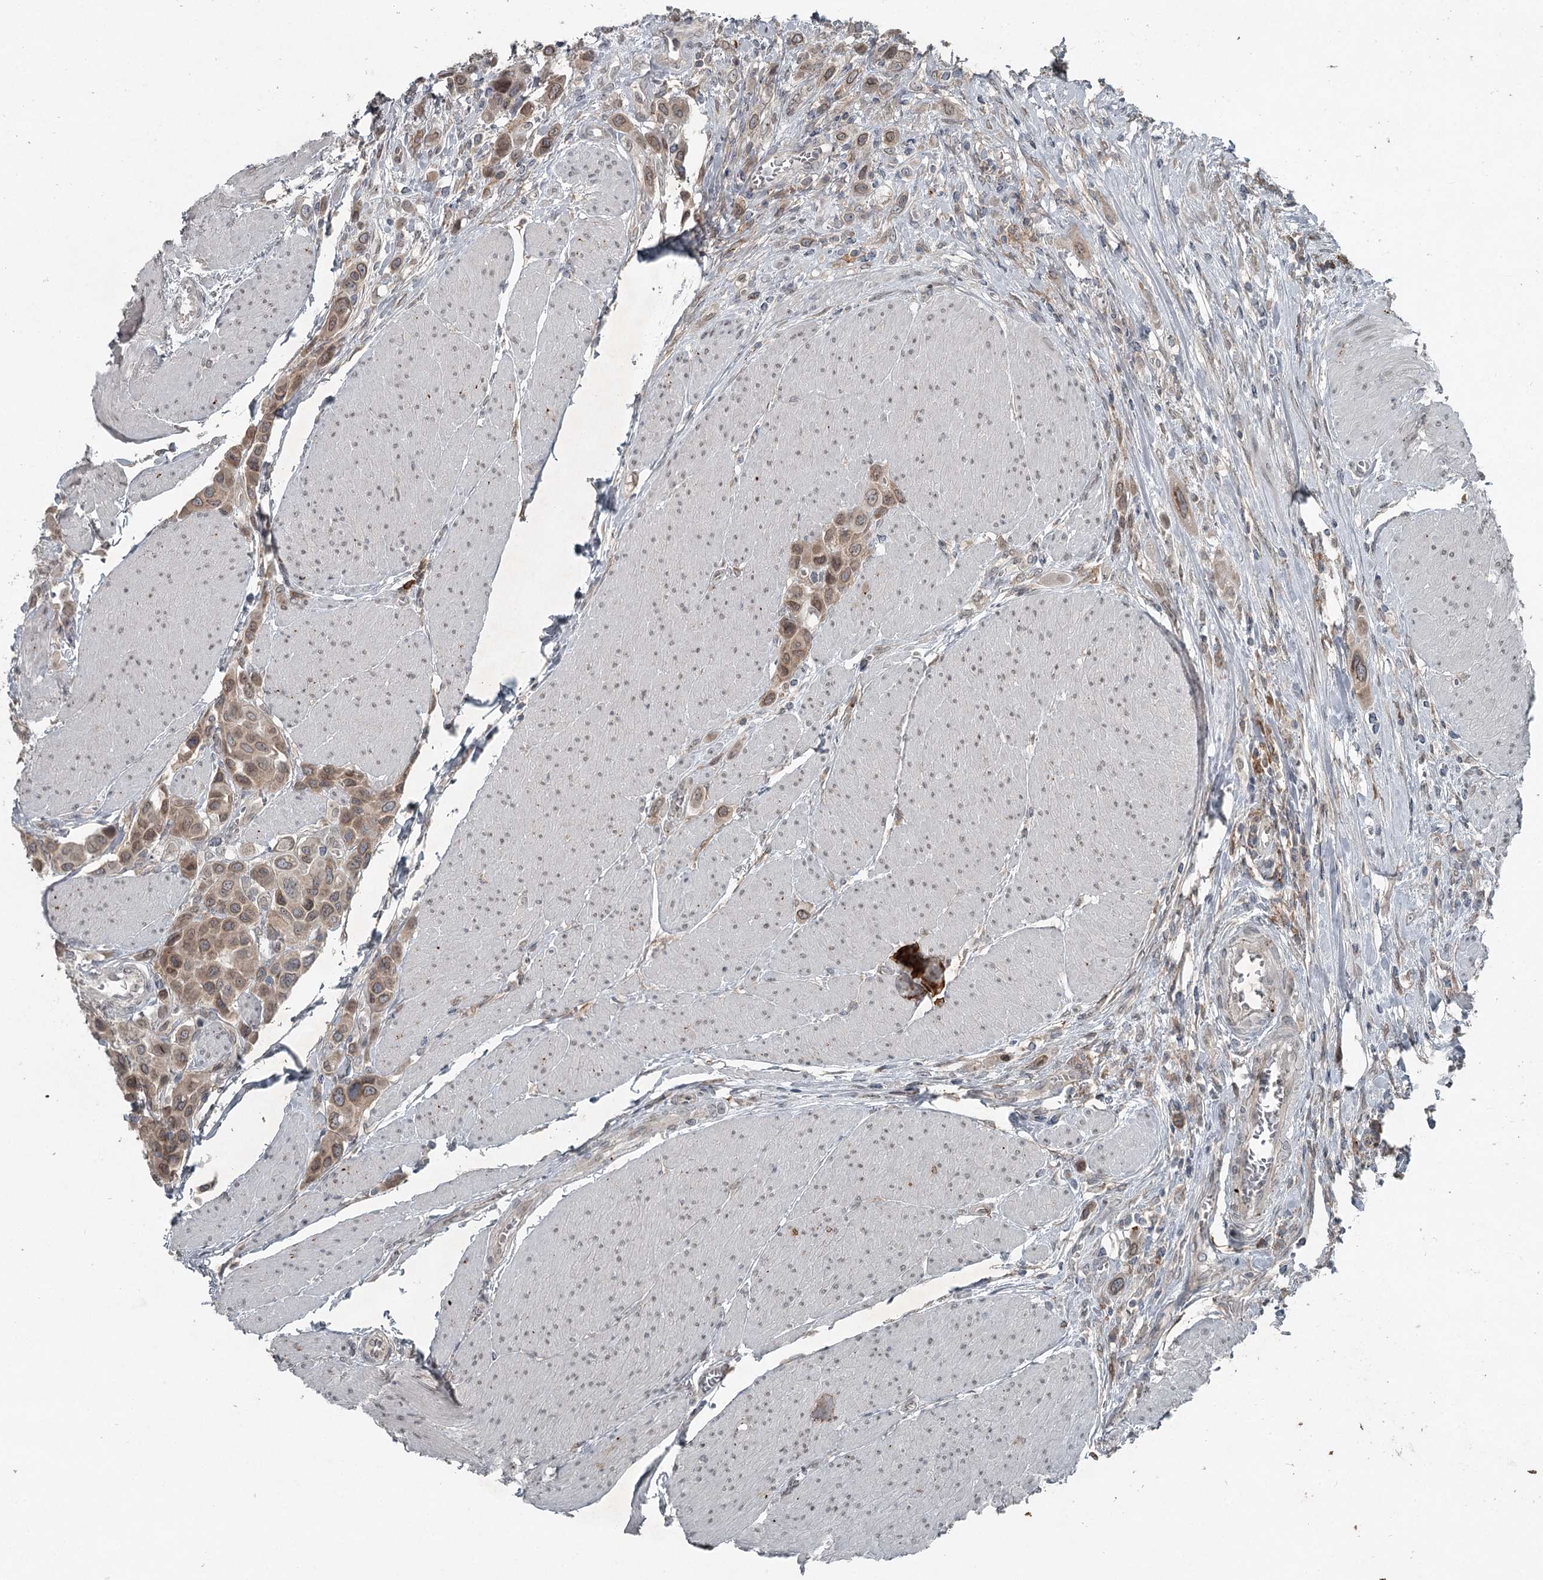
{"staining": {"intensity": "weak", "quantity": ">75%", "location": "cytoplasmic/membranous,nuclear"}, "tissue": "urothelial cancer", "cell_type": "Tumor cells", "image_type": "cancer", "snomed": [{"axis": "morphology", "description": "Urothelial carcinoma, High grade"}, {"axis": "topography", "description": "Urinary bladder"}], "caption": "Approximately >75% of tumor cells in urothelial cancer reveal weak cytoplasmic/membranous and nuclear protein expression as visualized by brown immunohistochemical staining.", "gene": "SLC39A8", "patient": {"sex": "male", "age": 50}}